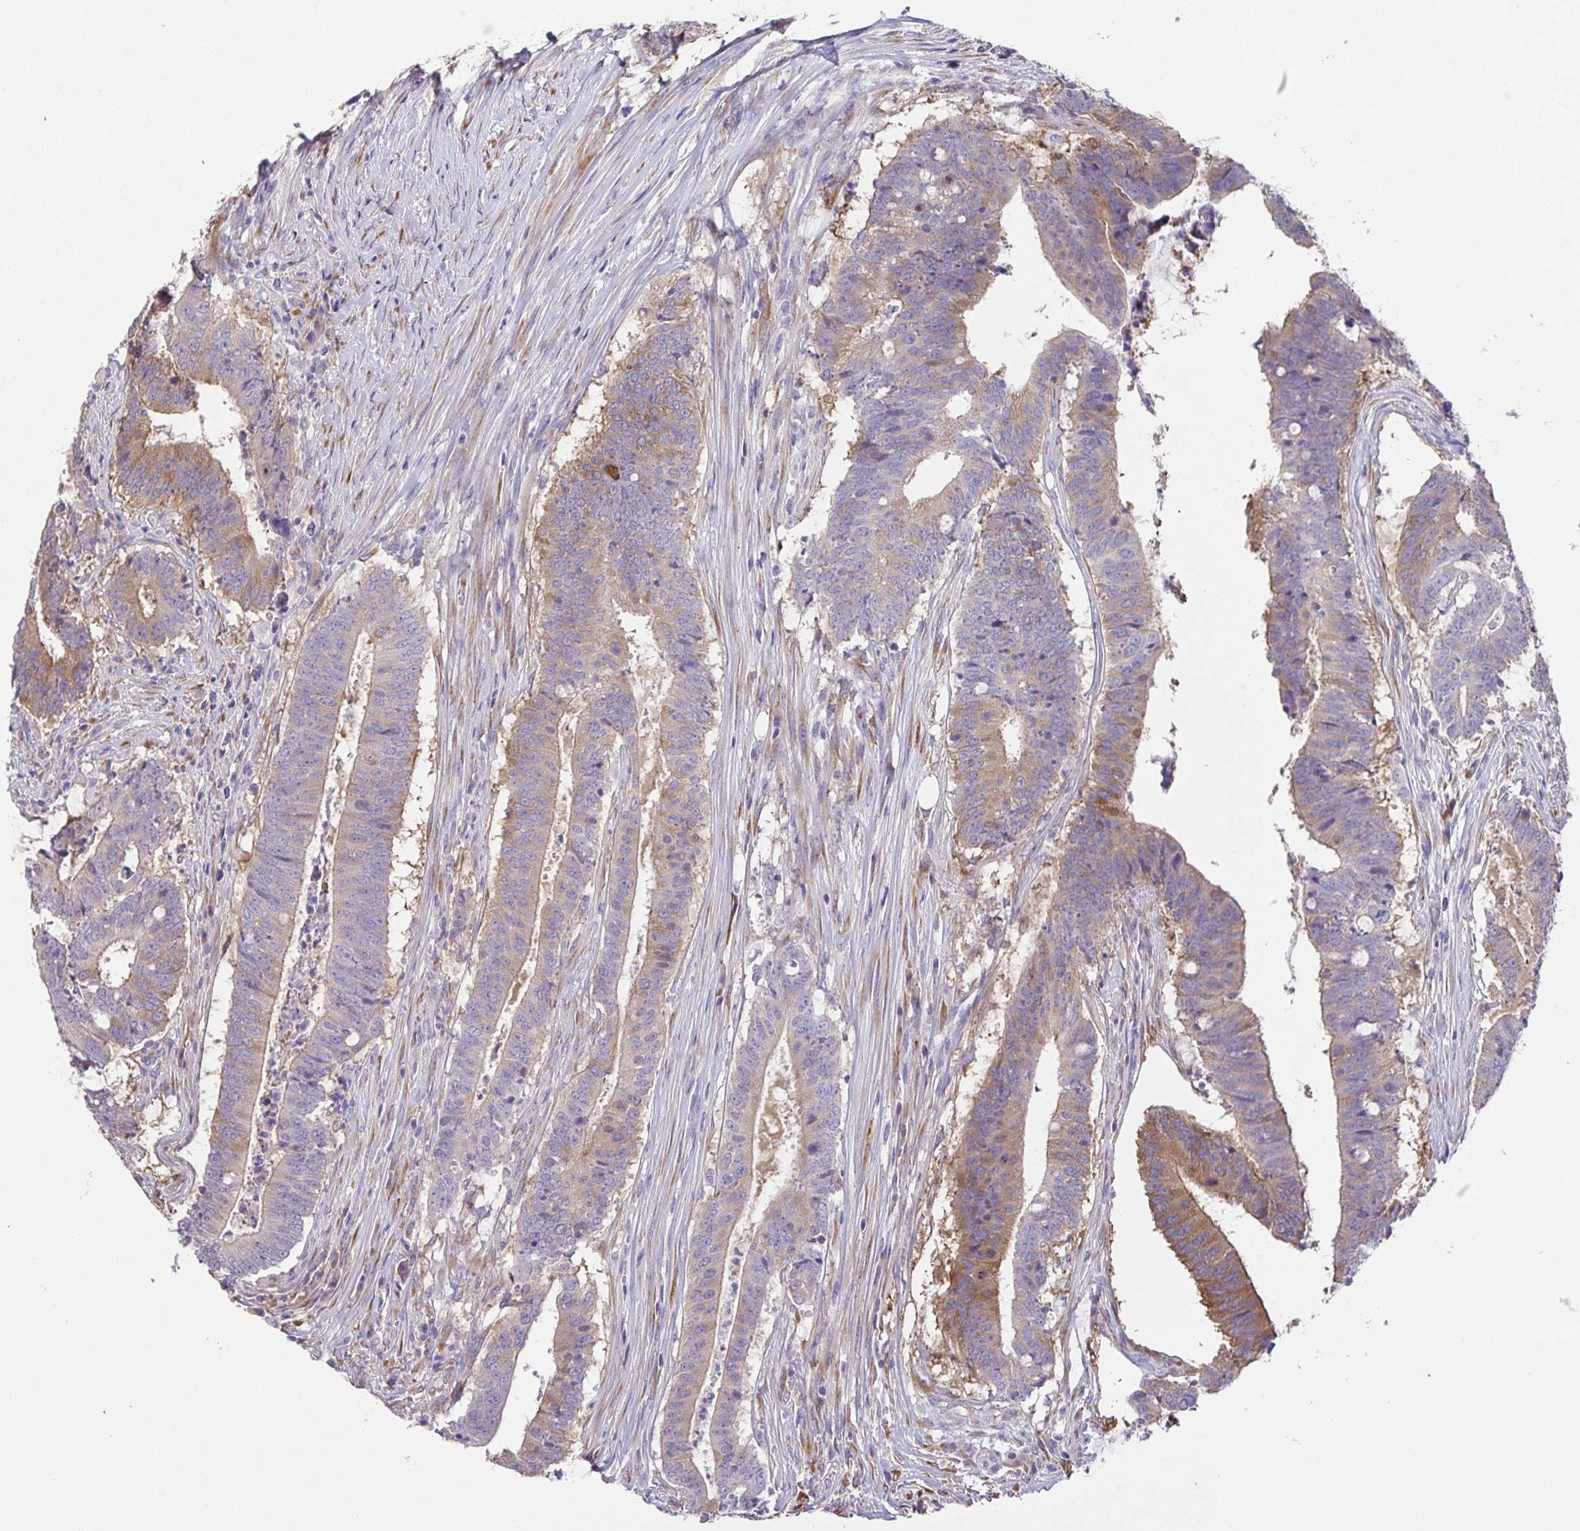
{"staining": {"intensity": "weak", "quantity": "25%-75%", "location": "cytoplasmic/membranous"}, "tissue": "colorectal cancer", "cell_type": "Tumor cells", "image_type": "cancer", "snomed": [{"axis": "morphology", "description": "Adenocarcinoma, NOS"}, {"axis": "topography", "description": "Colon"}], "caption": "Immunohistochemistry (IHC) (DAB) staining of human colorectal cancer (adenocarcinoma) exhibits weak cytoplasmic/membranous protein staining in approximately 25%-75% of tumor cells. (Brightfield microscopy of DAB IHC at high magnification).", "gene": "PRR36", "patient": {"sex": "female", "age": 43}}